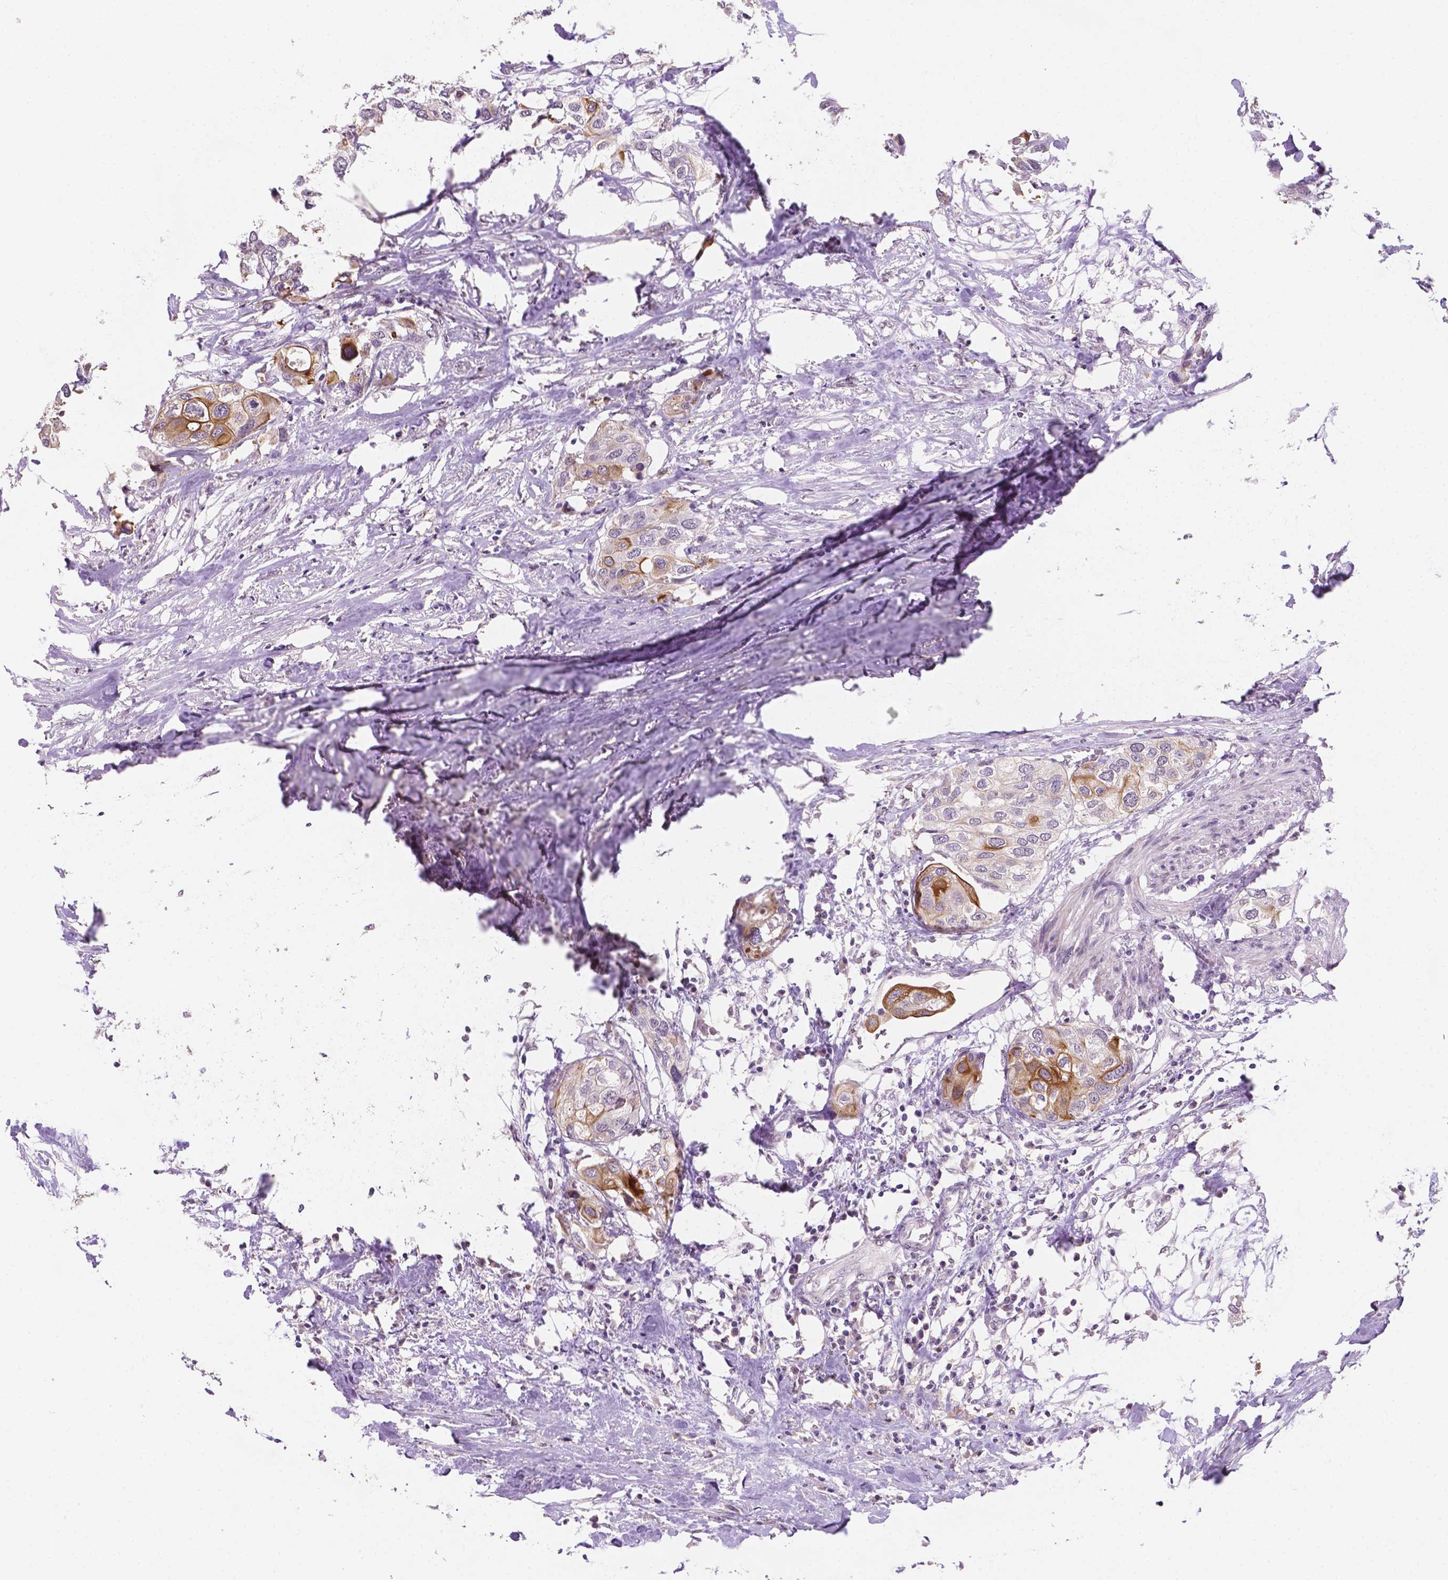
{"staining": {"intensity": "moderate", "quantity": "<25%", "location": "cytoplasmic/membranous"}, "tissue": "urothelial cancer", "cell_type": "Tumor cells", "image_type": "cancer", "snomed": [{"axis": "morphology", "description": "Urothelial carcinoma, High grade"}, {"axis": "topography", "description": "Urinary bladder"}], "caption": "Immunohistochemistry image of human high-grade urothelial carcinoma stained for a protein (brown), which displays low levels of moderate cytoplasmic/membranous staining in approximately <25% of tumor cells.", "gene": "SHLD3", "patient": {"sex": "male", "age": 64}}